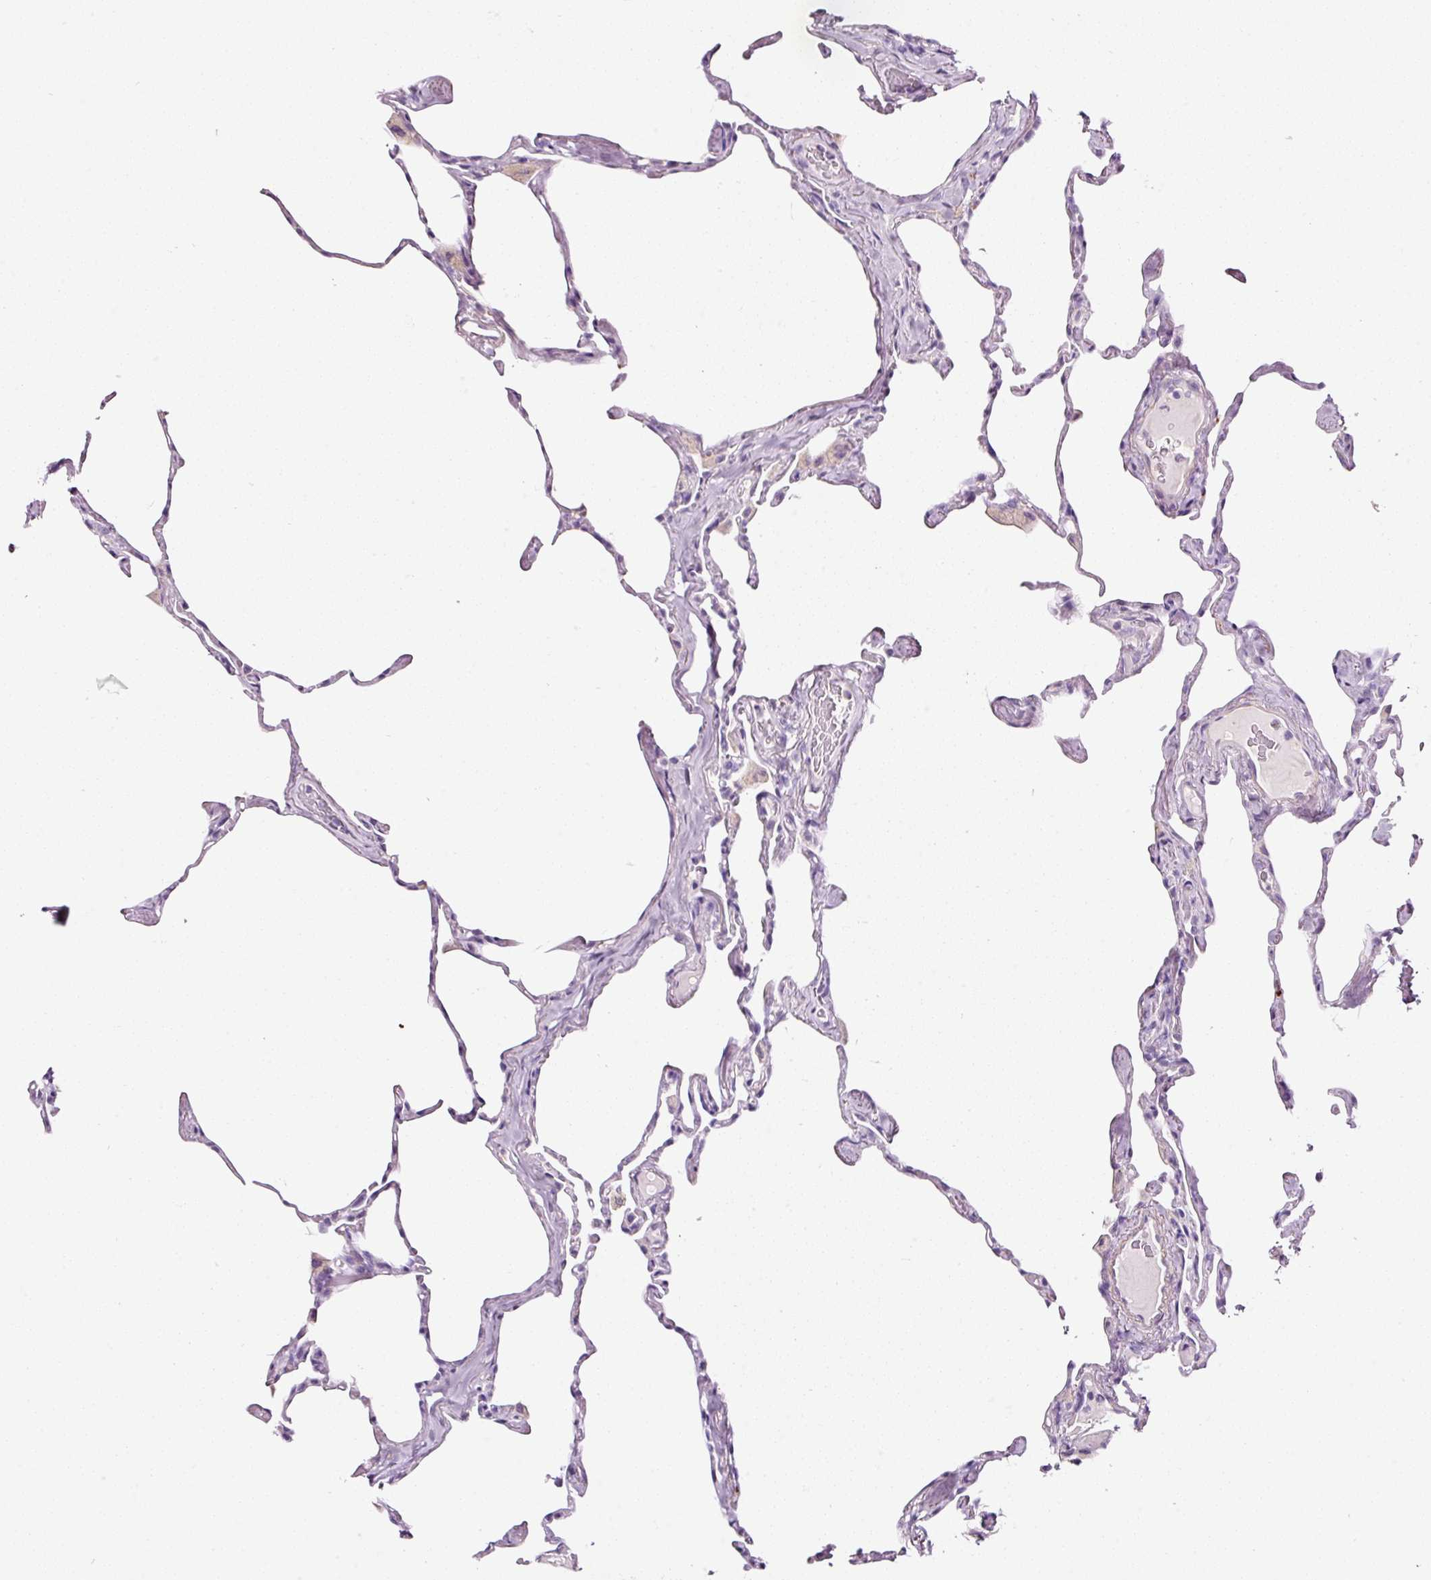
{"staining": {"intensity": "negative", "quantity": "none", "location": "none"}, "tissue": "lung", "cell_type": "Alveolar cells", "image_type": "normal", "snomed": [{"axis": "morphology", "description": "Normal tissue, NOS"}, {"axis": "topography", "description": "Lung"}], "caption": "A photomicrograph of lung stained for a protein shows no brown staining in alveolar cells. (Brightfield microscopy of DAB (3,3'-diaminobenzidine) immunohistochemistry at high magnification).", "gene": "CYB561A3", "patient": {"sex": "male", "age": 65}}